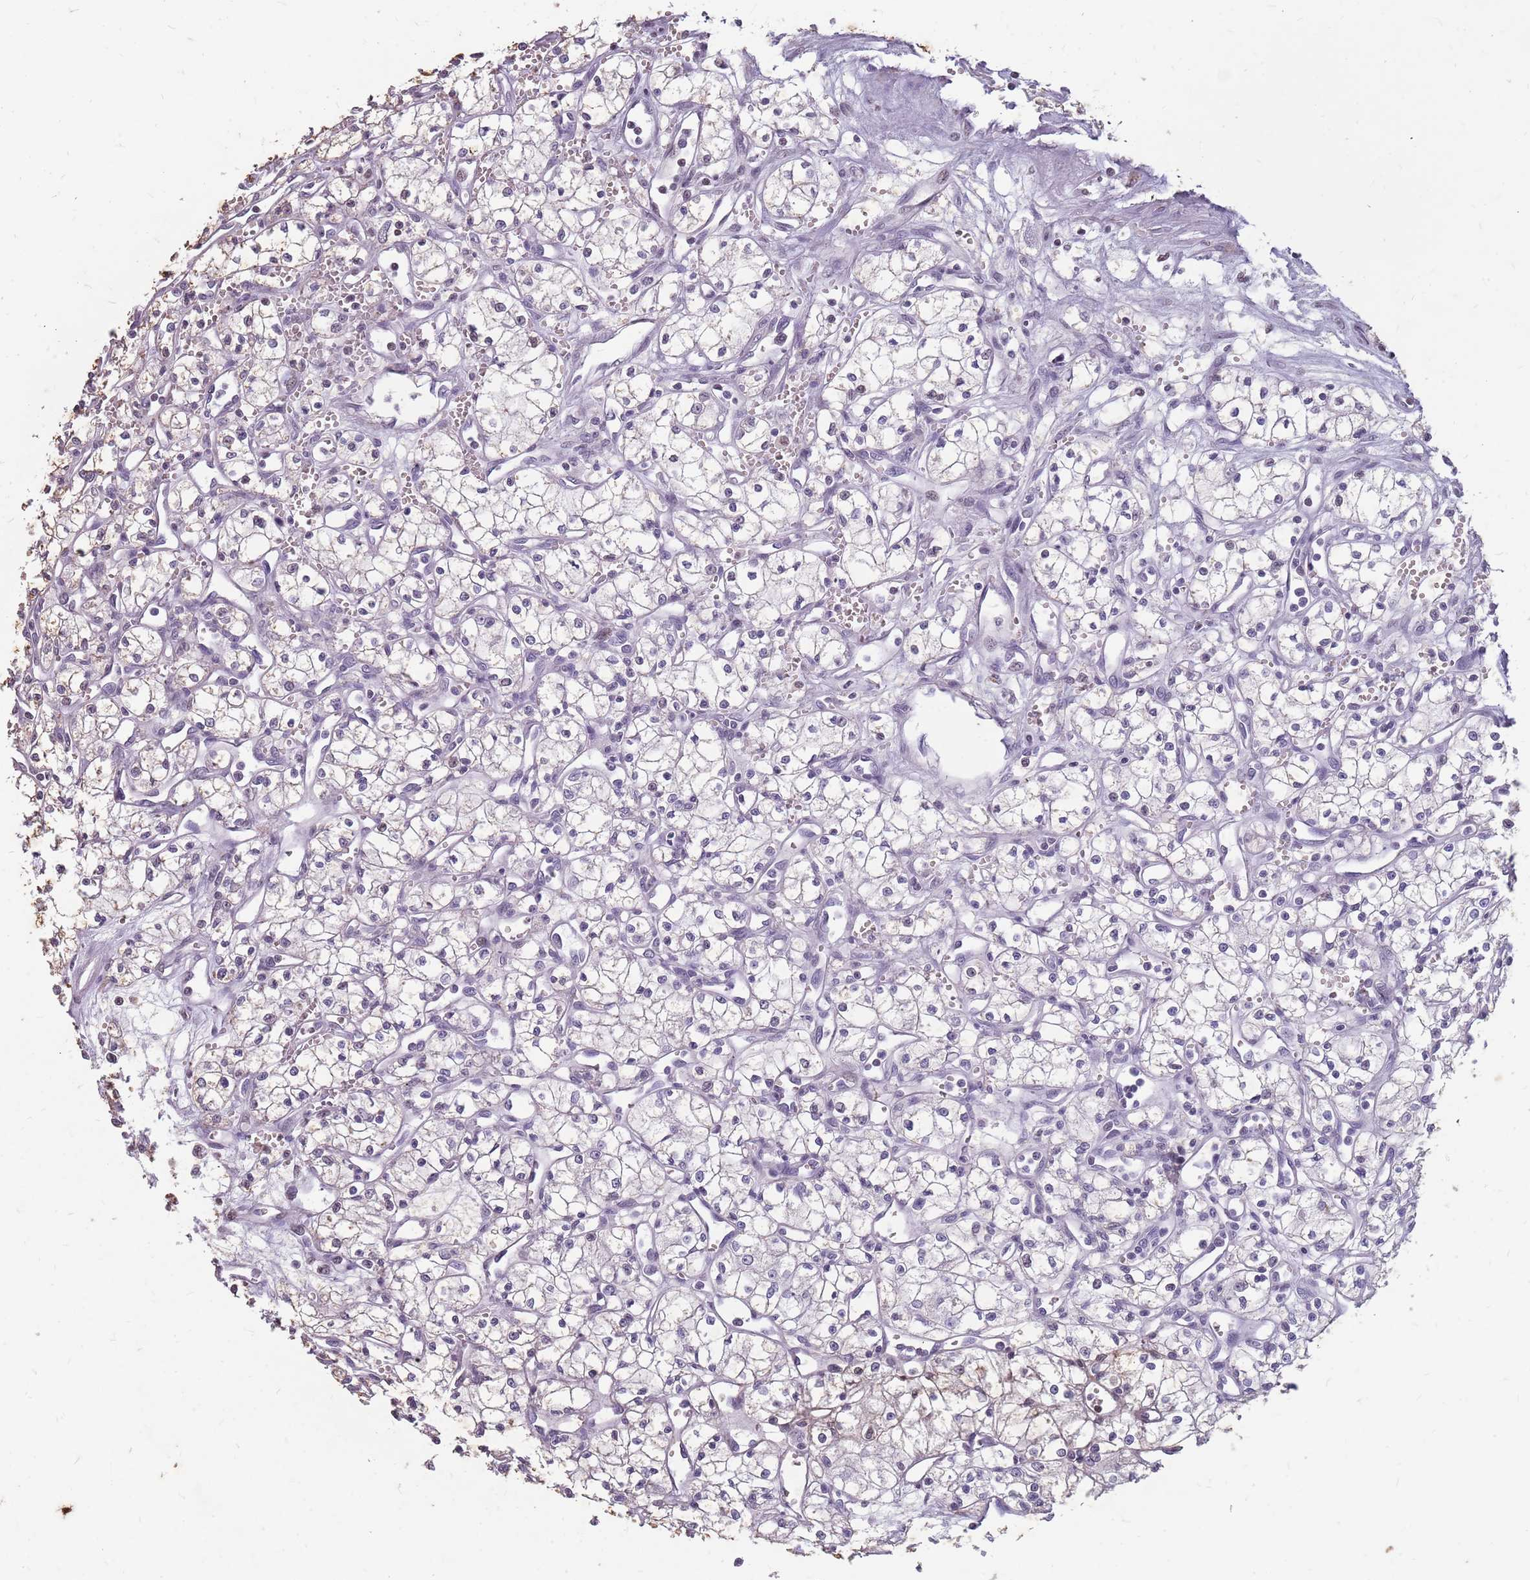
{"staining": {"intensity": "negative", "quantity": "none", "location": "none"}, "tissue": "renal cancer", "cell_type": "Tumor cells", "image_type": "cancer", "snomed": [{"axis": "morphology", "description": "Adenocarcinoma, NOS"}, {"axis": "topography", "description": "Kidney"}], "caption": "Immunohistochemistry micrograph of neoplastic tissue: human adenocarcinoma (renal) stained with DAB (3,3'-diaminobenzidine) demonstrates no significant protein positivity in tumor cells.", "gene": "NEK6", "patient": {"sex": "male", "age": 59}}